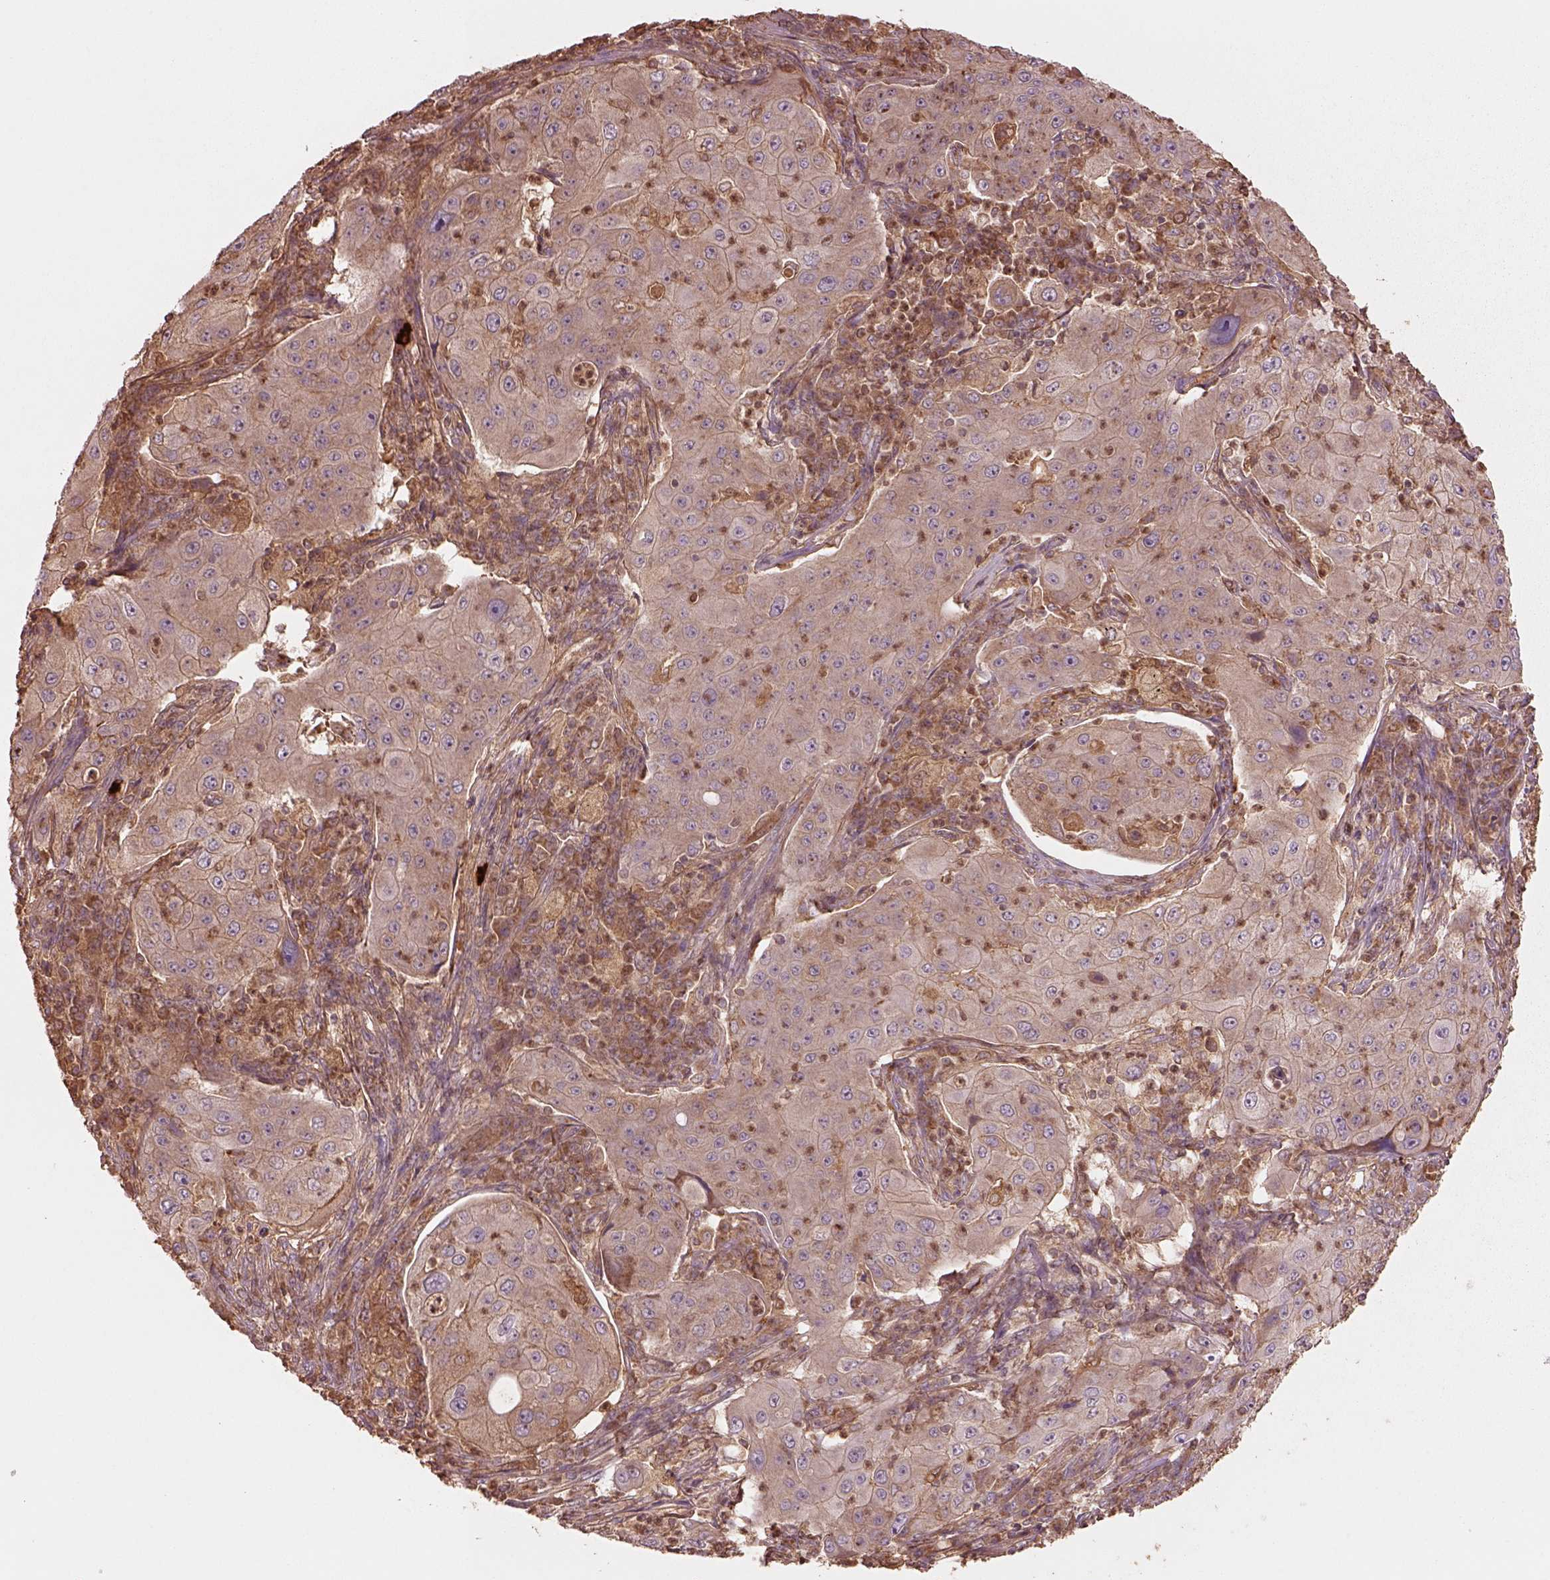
{"staining": {"intensity": "weak", "quantity": "<25%", "location": "cytoplasmic/membranous"}, "tissue": "lung cancer", "cell_type": "Tumor cells", "image_type": "cancer", "snomed": [{"axis": "morphology", "description": "Squamous cell carcinoma, NOS"}, {"axis": "topography", "description": "Lung"}], "caption": "DAB (3,3'-diaminobenzidine) immunohistochemical staining of human lung squamous cell carcinoma demonstrates no significant positivity in tumor cells. Nuclei are stained in blue.", "gene": "TRADD", "patient": {"sex": "female", "age": 59}}